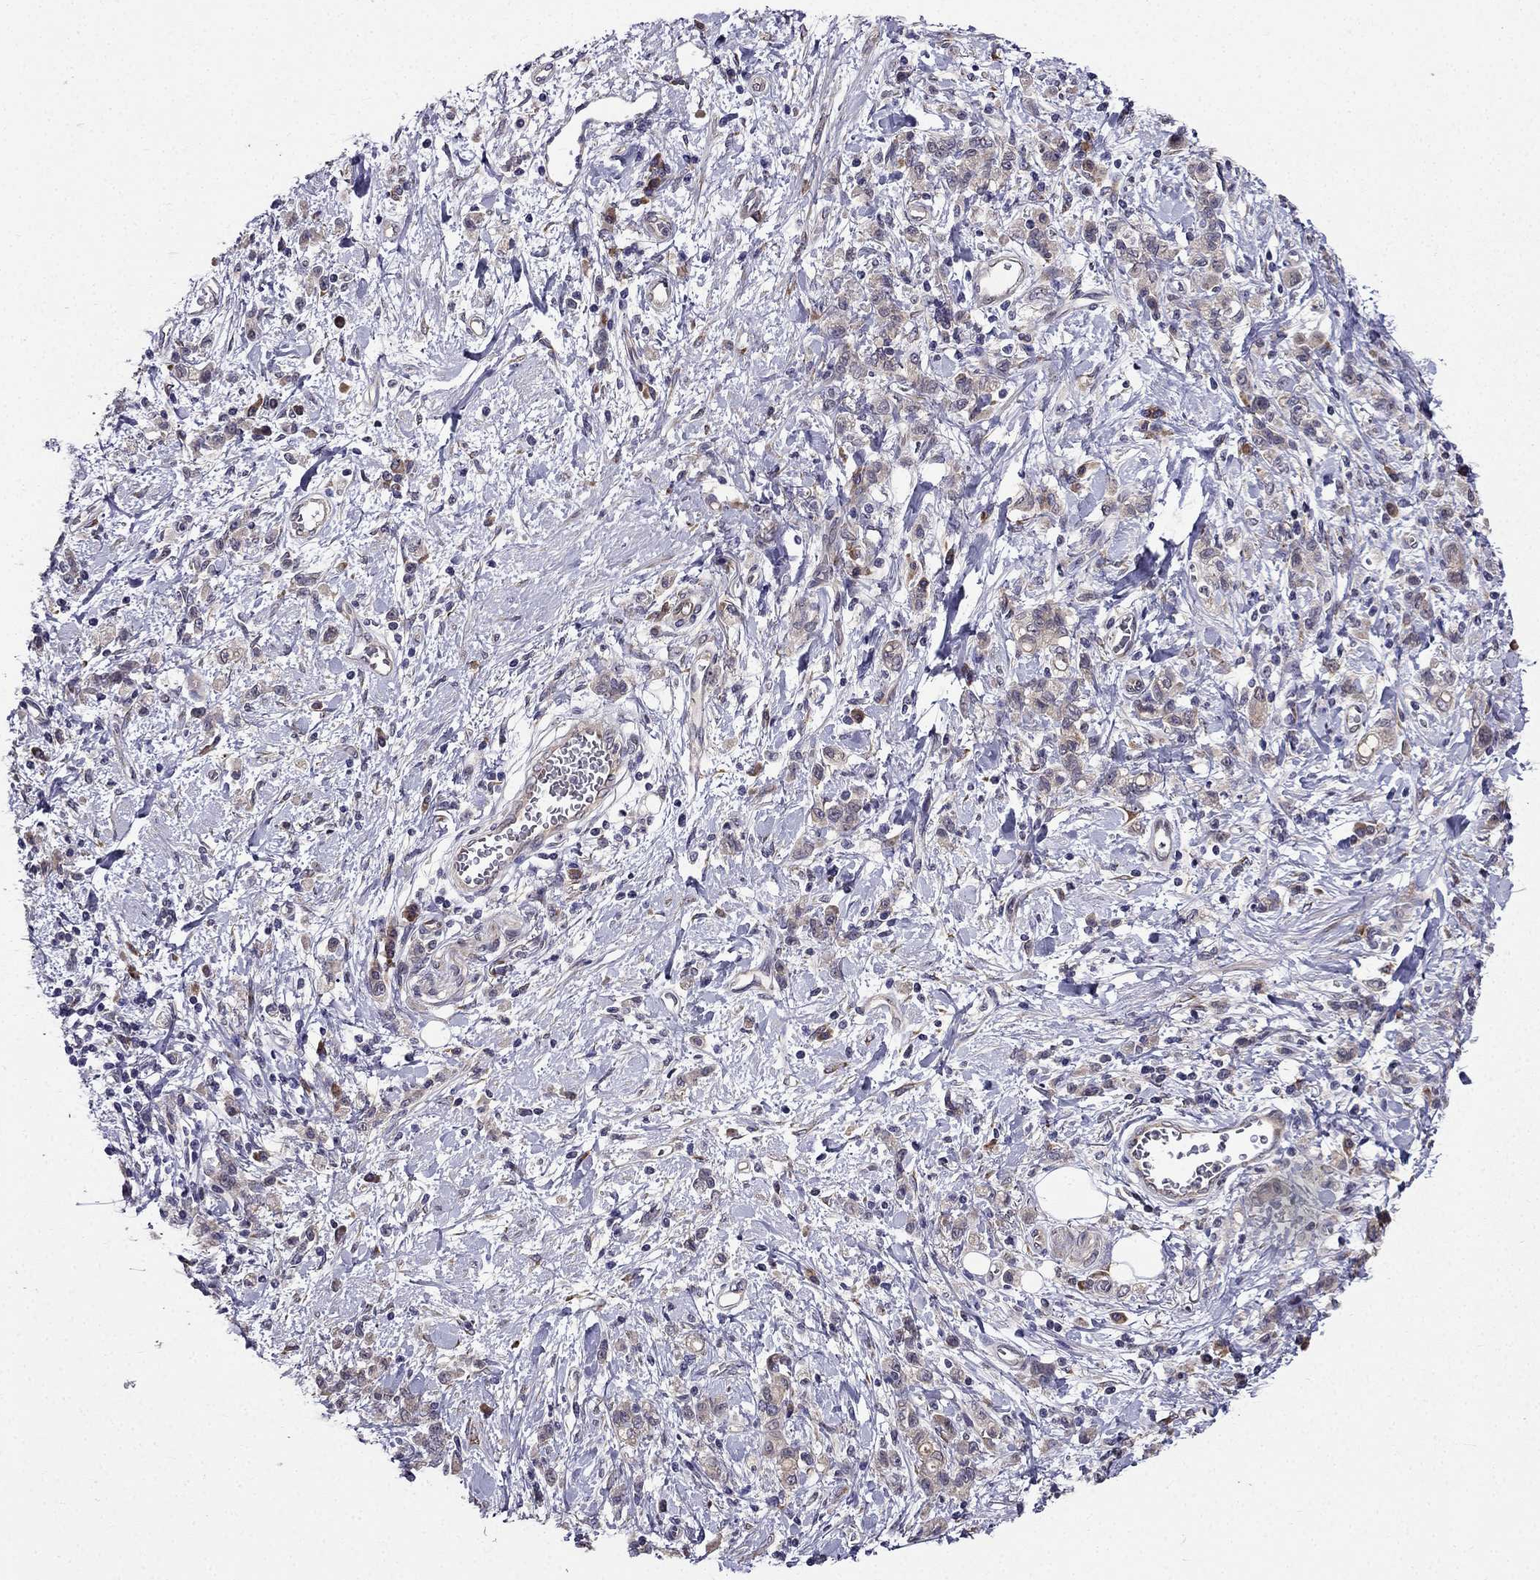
{"staining": {"intensity": "weak", "quantity": ">75%", "location": "cytoplasmic/membranous"}, "tissue": "stomach cancer", "cell_type": "Tumor cells", "image_type": "cancer", "snomed": [{"axis": "morphology", "description": "Adenocarcinoma, NOS"}, {"axis": "topography", "description": "Stomach"}], "caption": "A high-resolution image shows IHC staining of stomach cancer (adenocarcinoma), which reveals weak cytoplasmic/membranous expression in about >75% of tumor cells.", "gene": "ARHGEF28", "patient": {"sex": "male", "age": 77}}